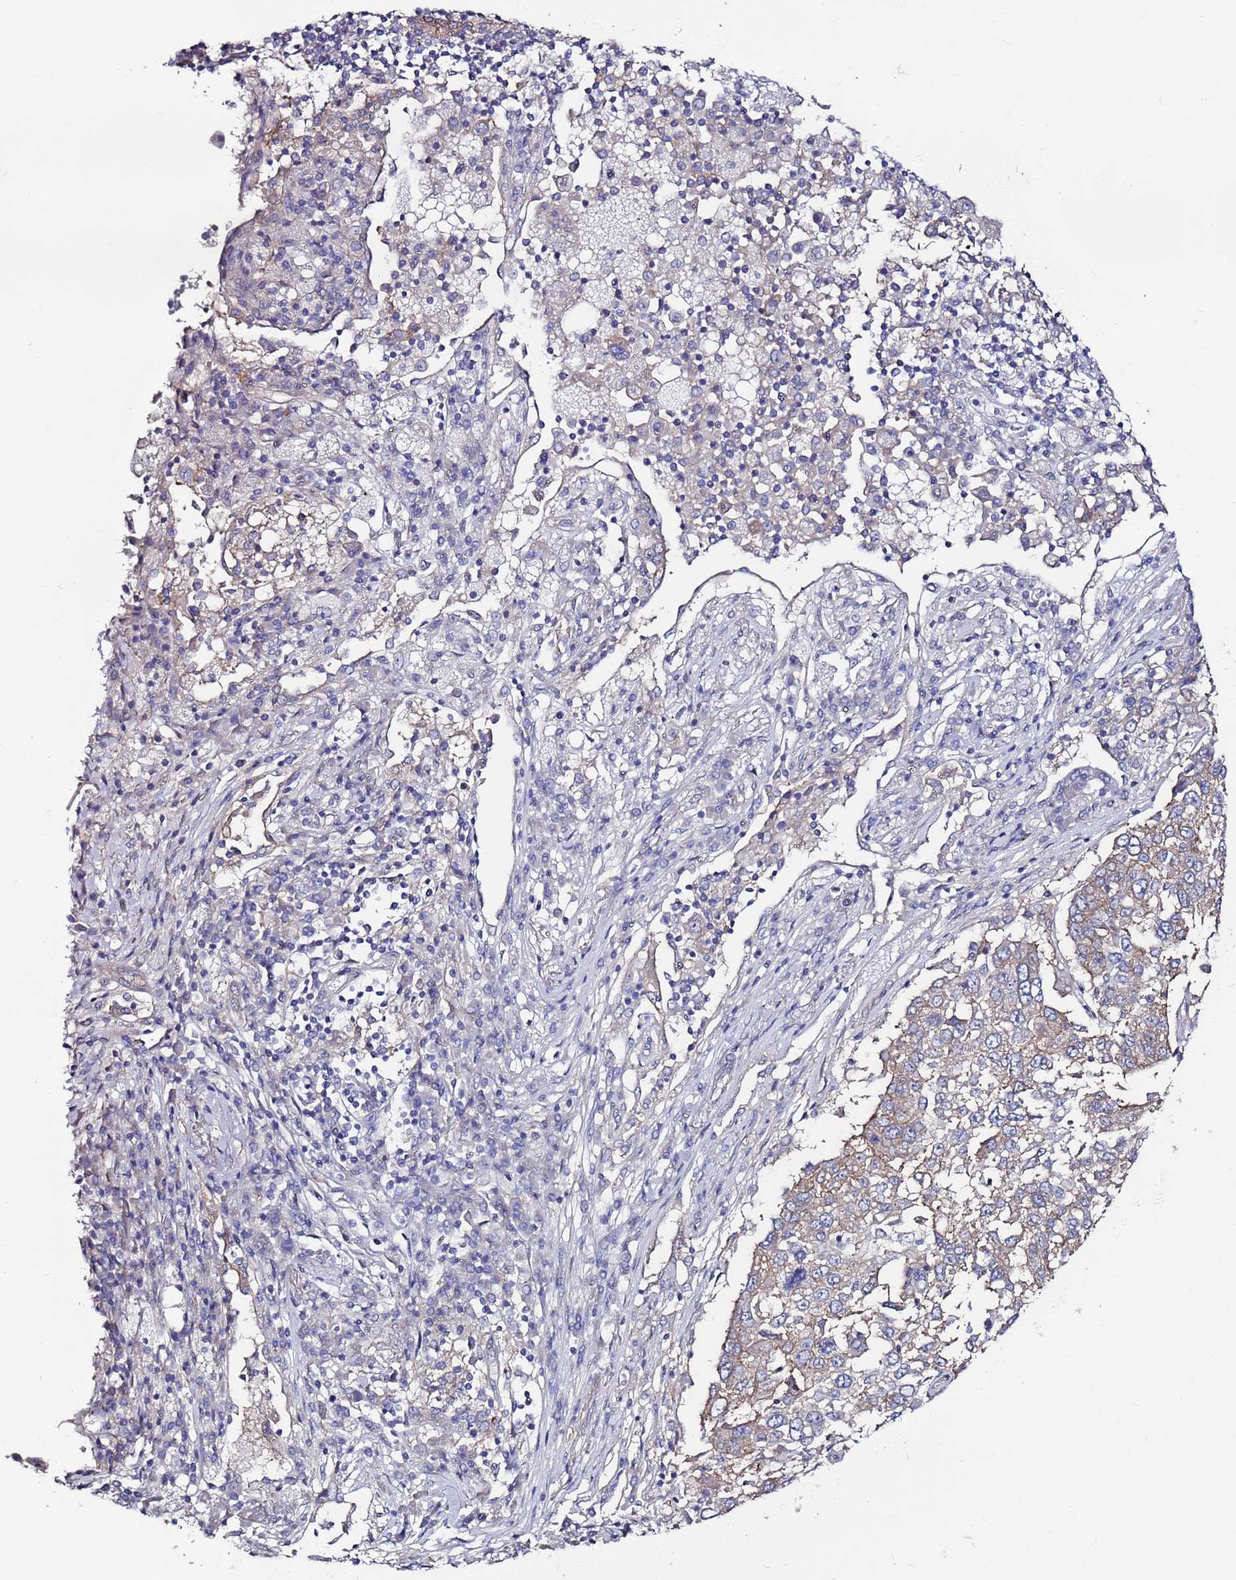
{"staining": {"intensity": "weak", "quantity": "<25%", "location": "cytoplasmic/membranous"}, "tissue": "lung cancer", "cell_type": "Tumor cells", "image_type": "cancer", "snomed": [{"axis": "morphology", "description": "Squamous cell carcinoma, NOS"}, {"axis": "topography", "description": "Lung"}], "caption": "Tumor cells are negative for protein expression in human squamous cell carcinoma (lung).", "gene": "KRTCAP3", "patient": {"sex": "male", "age": 65}}